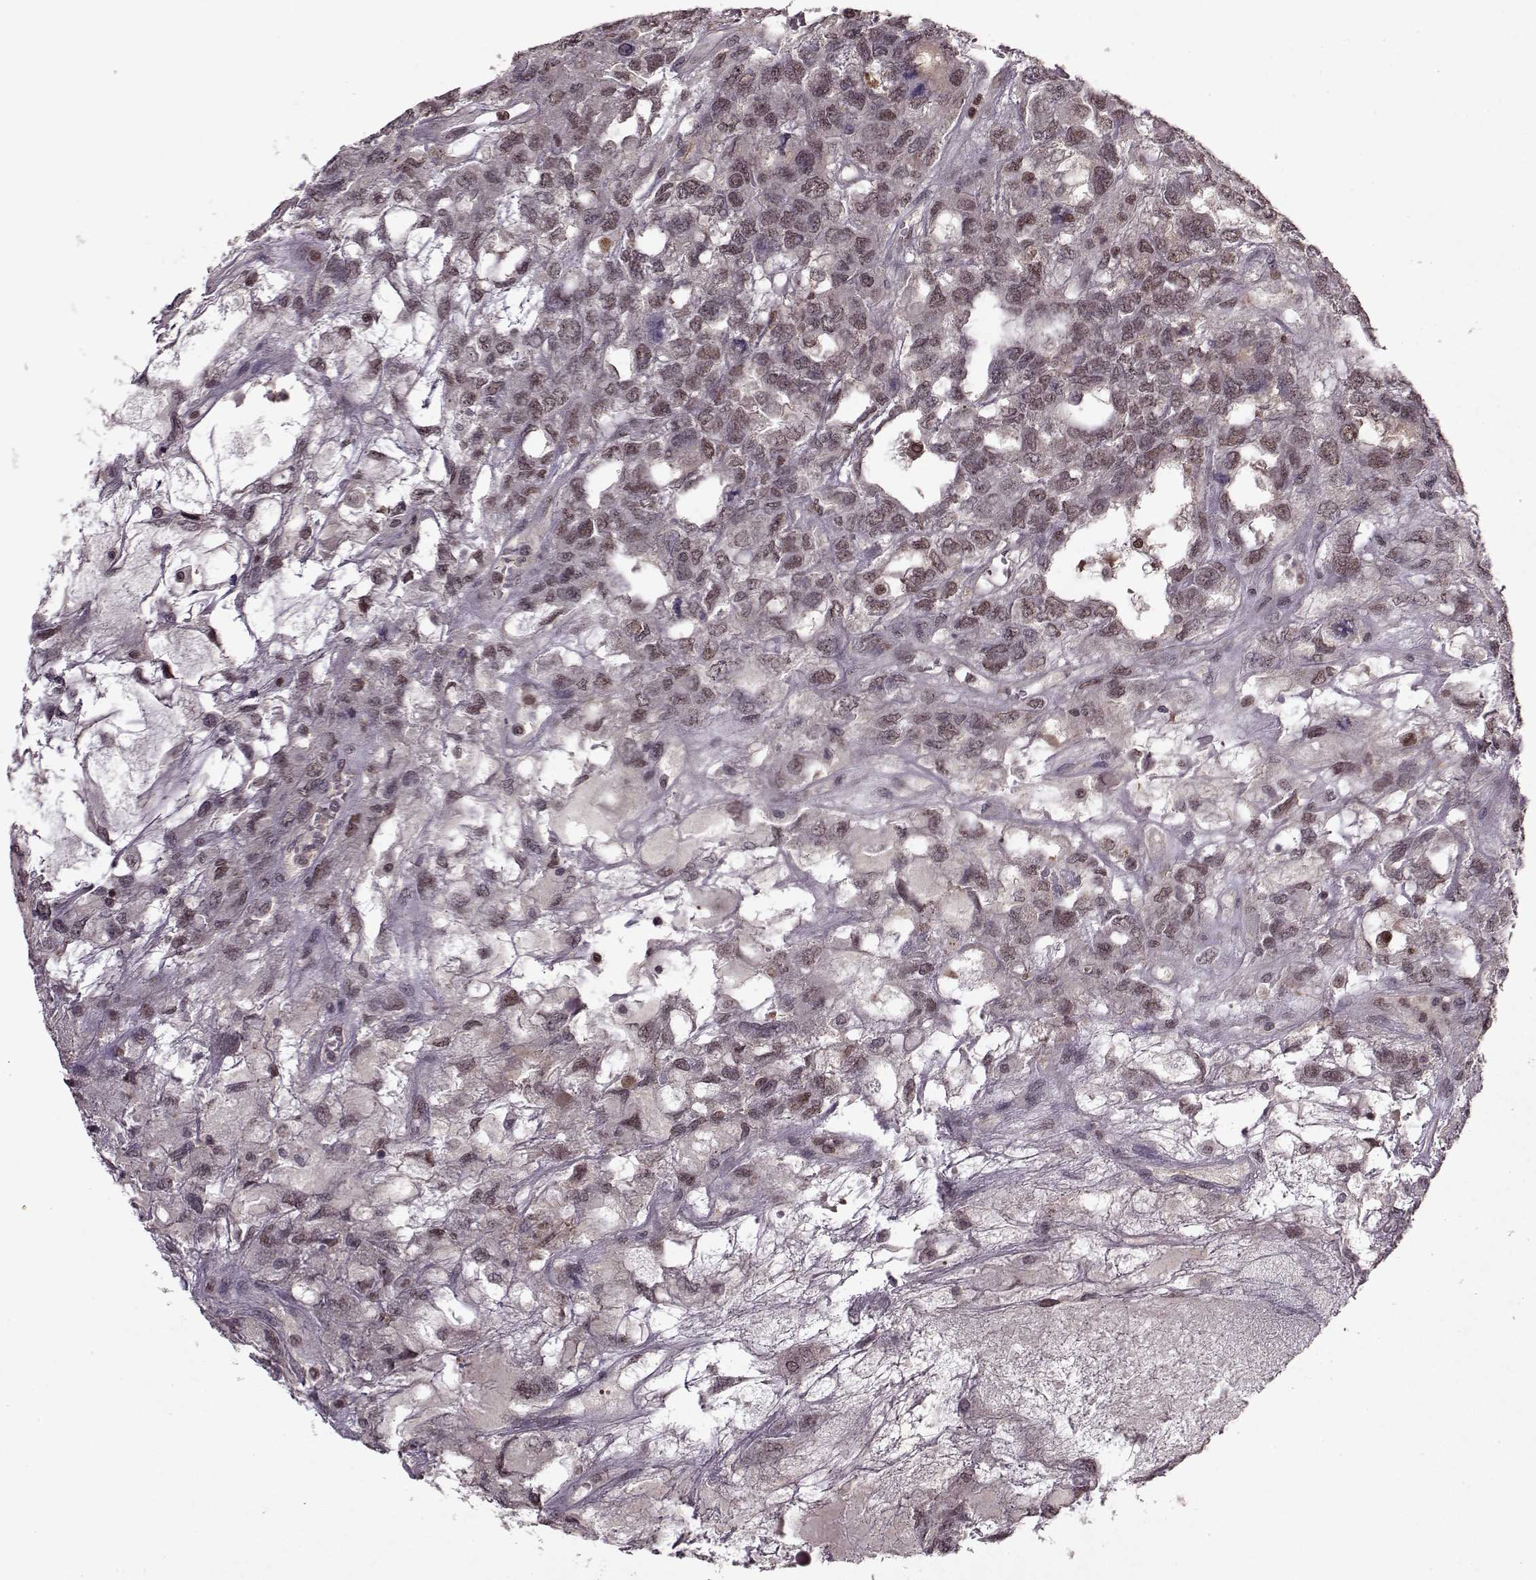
{"staining": {"intensity": "weak", "quantity": "25%-75%", "location": "nuclear"}, "tissue": "testis cancer", "cell_type": "Tumor cells", "image_type": "cancer", "snomed": [{"axis": "morphology", "description": "Seminoma, NOS"}, {"axis": "topography", "description": "Testis"}], "caption": "Human seminoma (testis) stained for a protein (brown) demonstrates weak nuclear positive staining in approximately 25%-75% of tumor cells.", "gene": "PSMA7", "patient": {"sex": "male", "age": 52}}